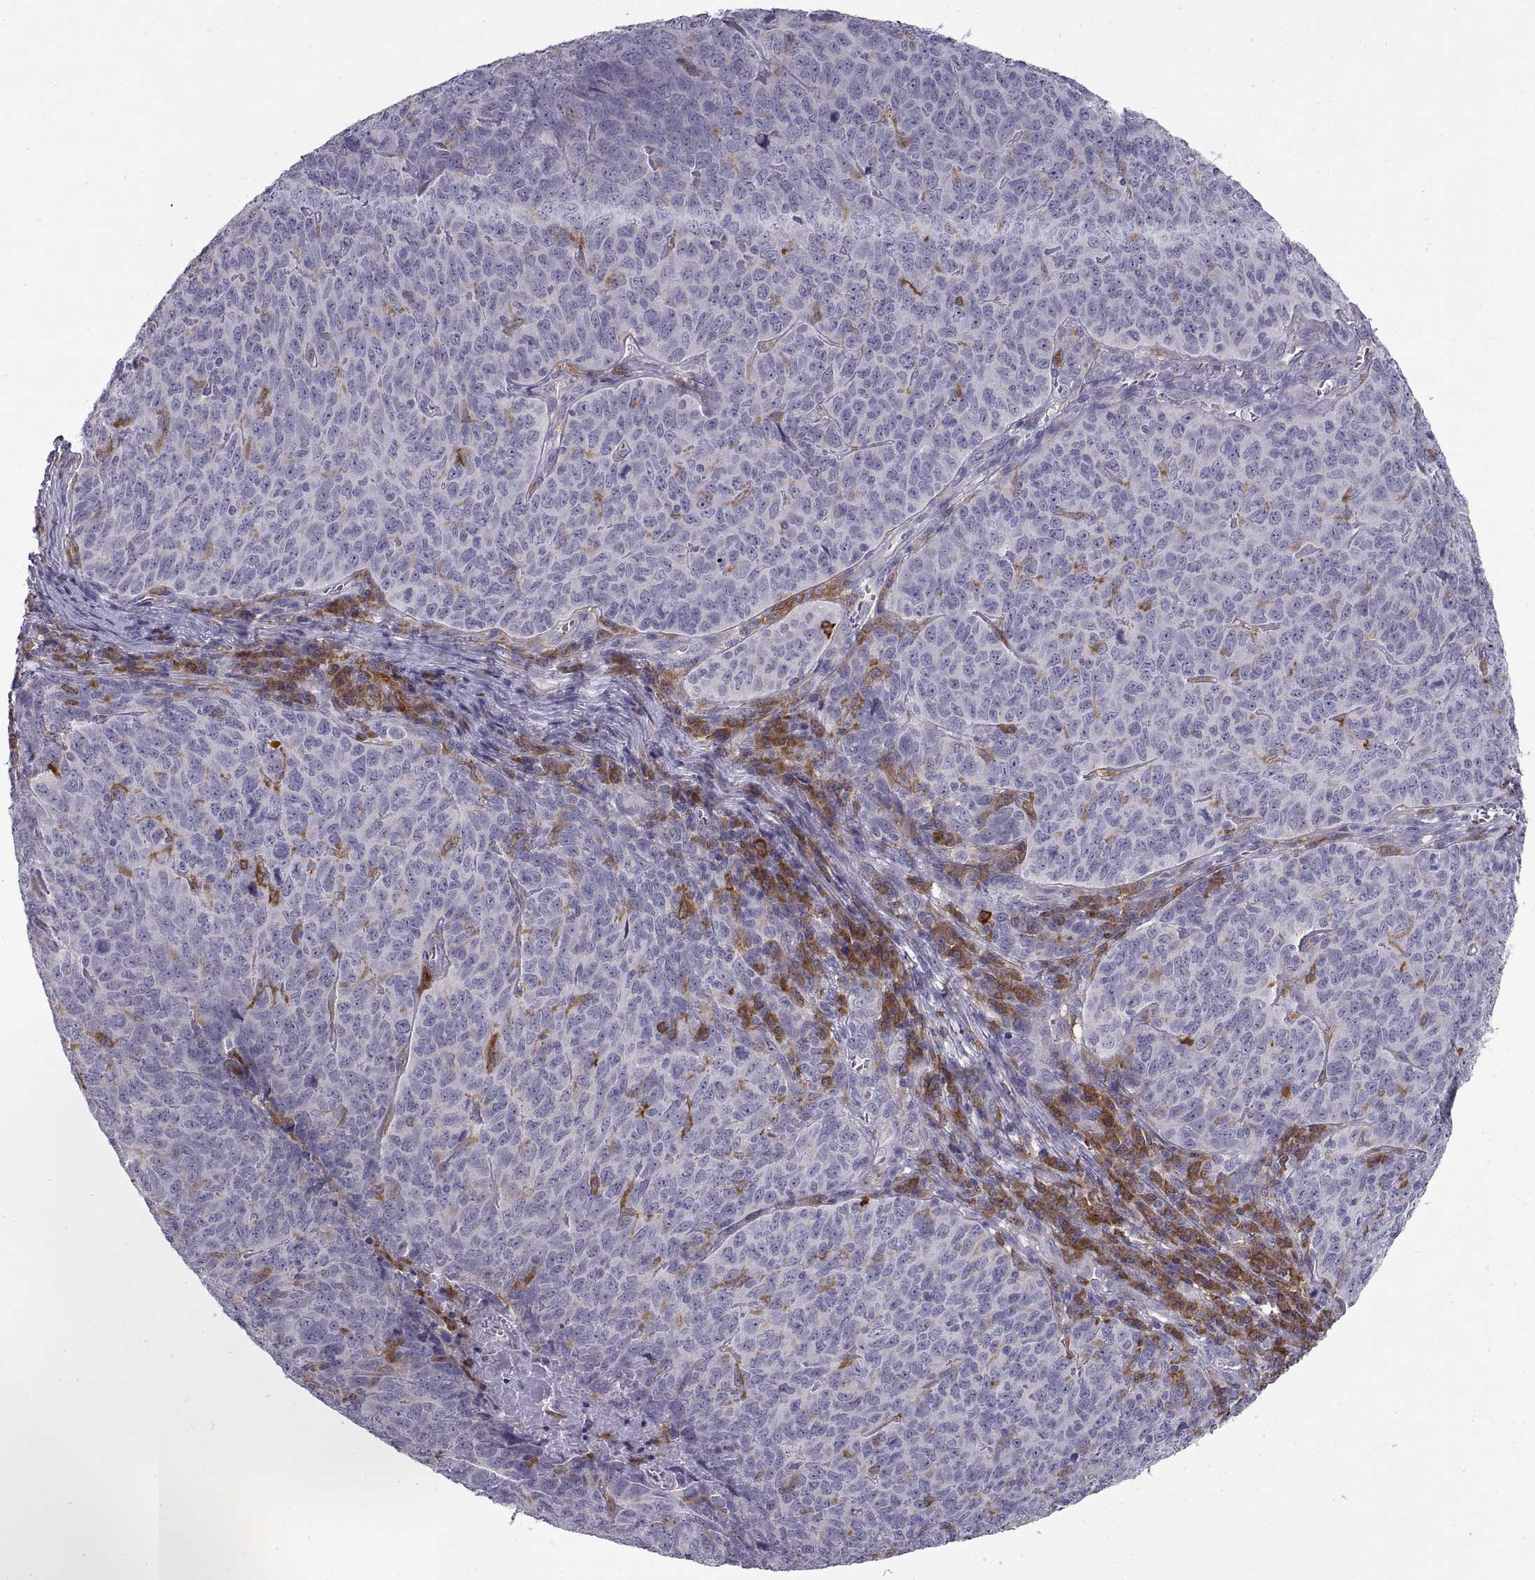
{"staining": {"intensity": "negative", "quantity": "none", "location": "none"}, "tissue": "skin cancer", "cell_type": "Tumor cells", "image_type": "cancer", "snomed": [{"axis": "morphology", "description": "Squamous cell carcinoma, NOS"}, {"axis": "topography", "description": "Skin"}, {"axis": "topography", "description": "Anal"}], "caption": "Tumor cells are negative for protein expression in human skin cancer.", "gene": "DOK3", "patient": {"sex": "female", "age": 51}}